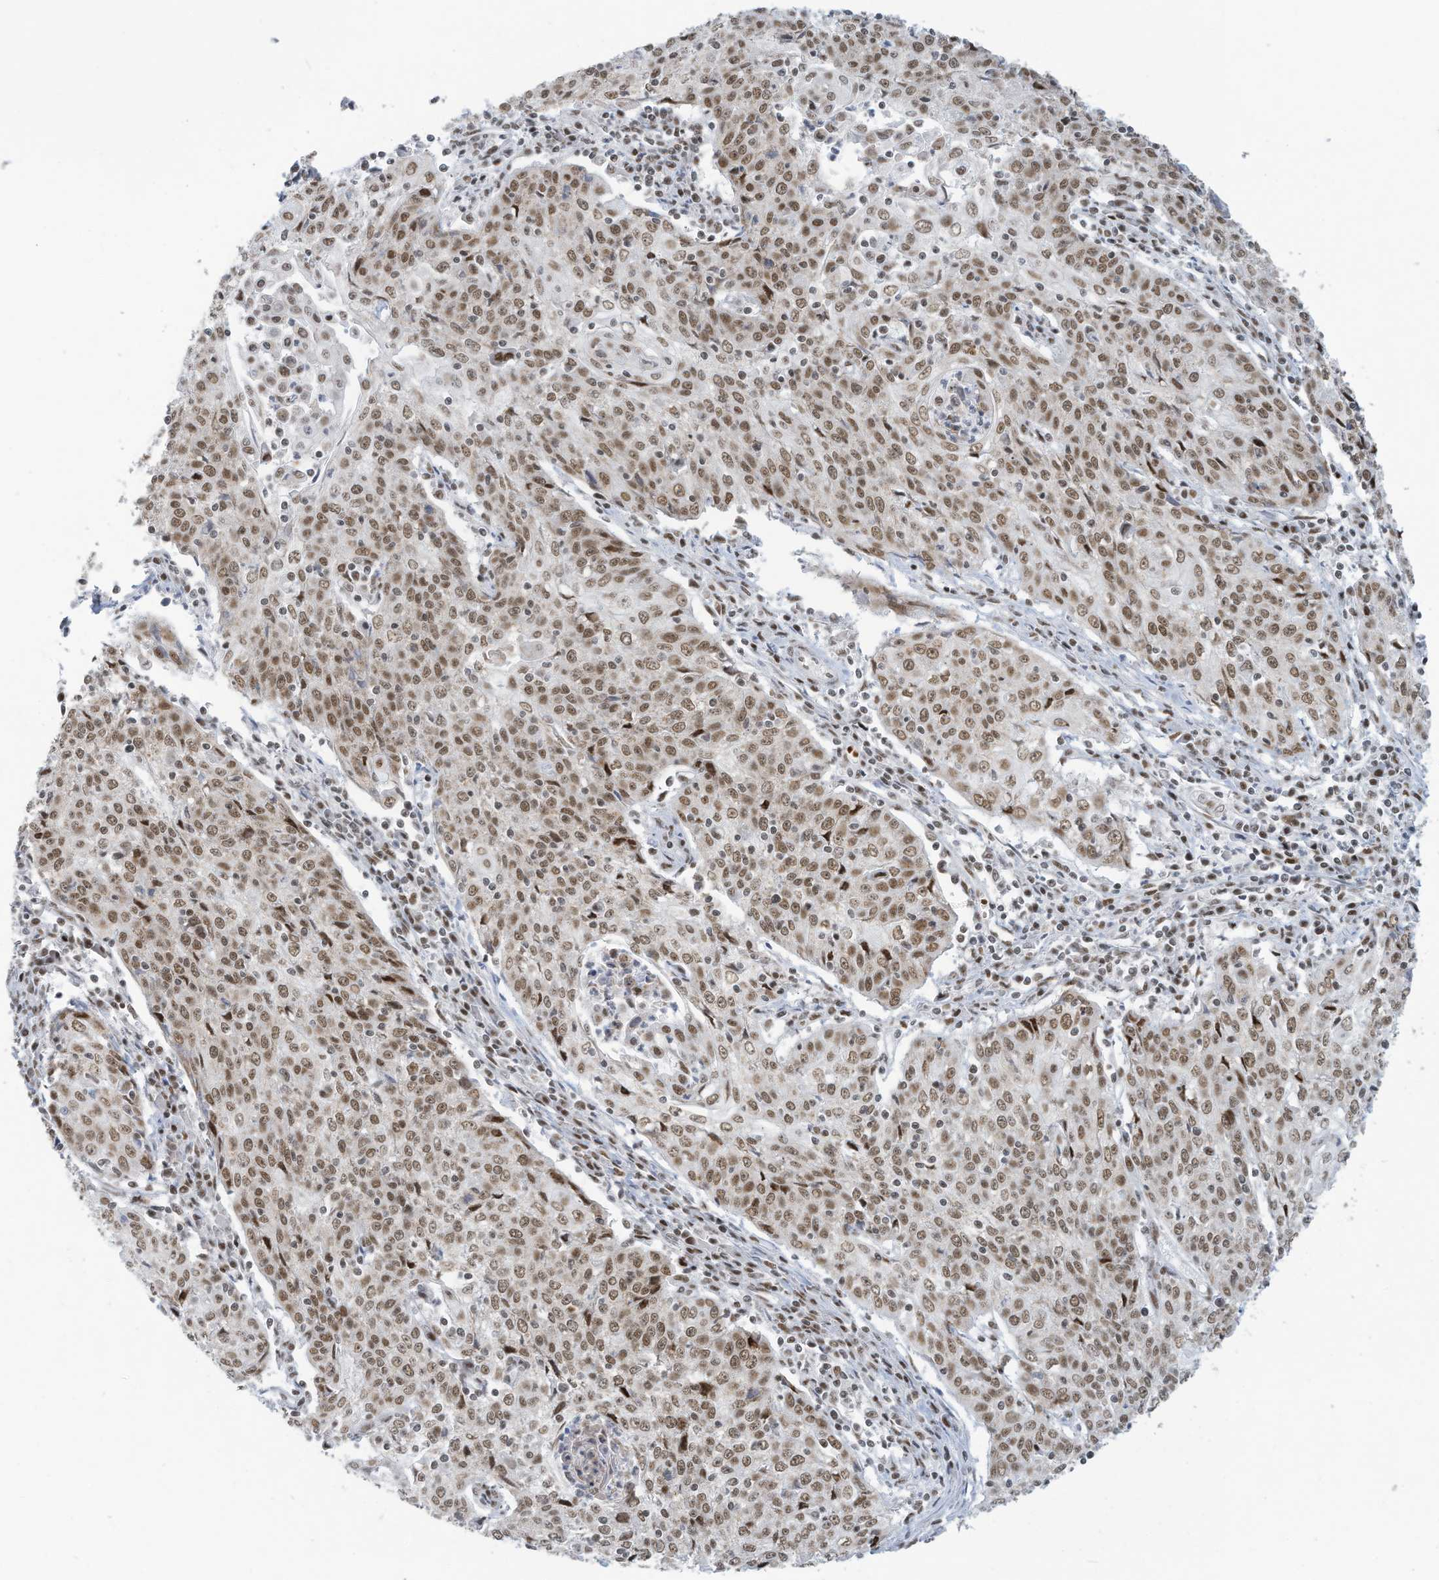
{"staining": {"intensity": "moderate", "quantity": ">75%", "location": "nuclear"}, "tissue": "cervical cancer", "cell_type": "Tumor cells", "image_type": "cancer", "snomed": [{"axis": "morphology", "description": "Squamous cell carcinoma, NOS"}, {"axis": "topography", "description": "Cervix"}], "caption": "A high-resolution image shows IHC staining of cervical cancer, which reveals moderate nuclear staining in approximately >75% of tumor cells.", "gene": "ECT2L", "patient": {"sex": "female", "age": 48}}